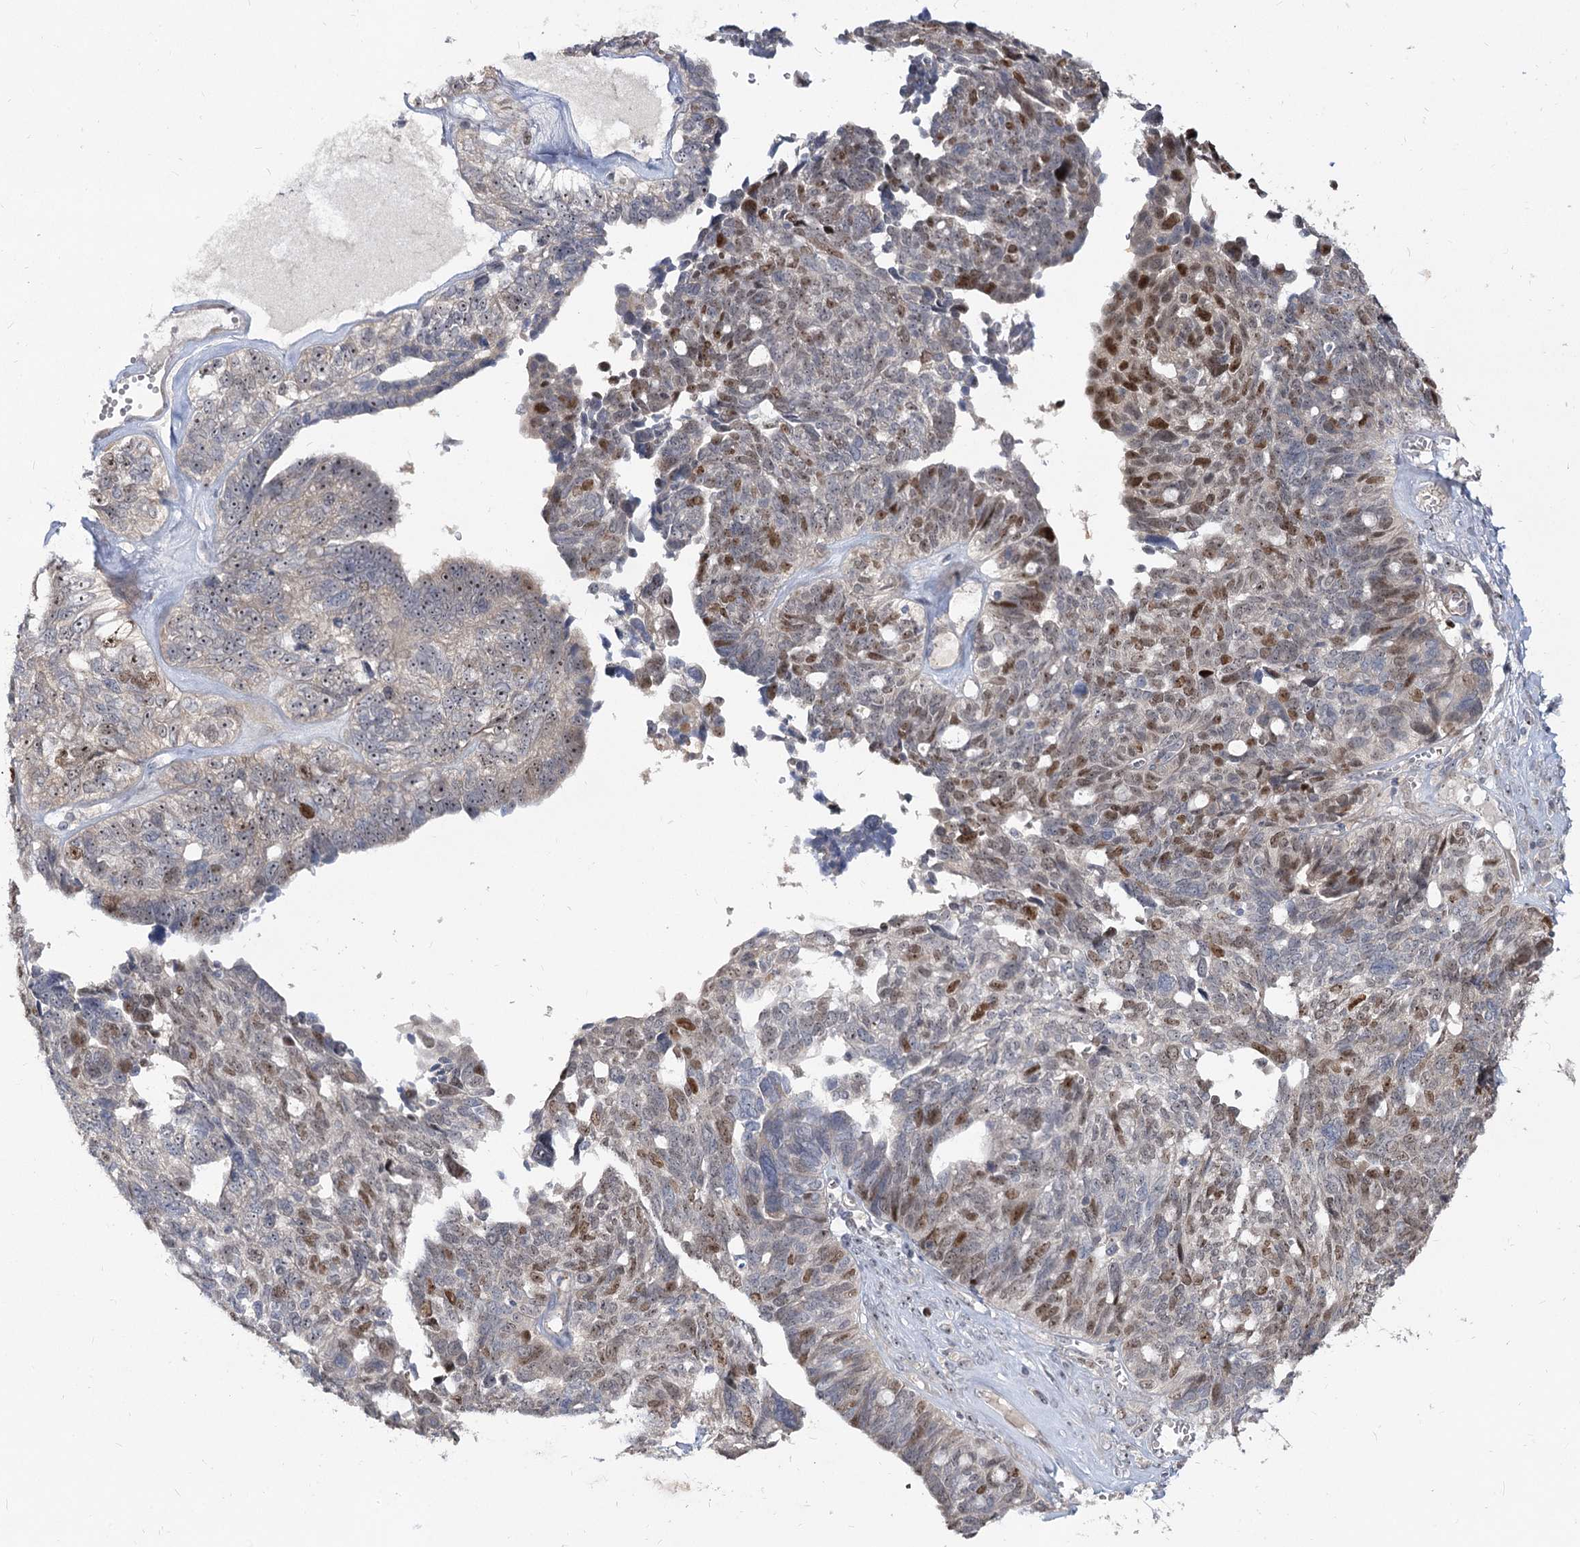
{"staining": {"intensity": "moderate", "quantity": "25%-75%", "location": "nuclear"}, "tissue": "ovarian cancer", "cell_type": "Tumor cells", "image_type": "cancer", "snomed": [{"axis": "morphology", "description": "Cystadenocarcinoma, serous, NOS"}, {"axis": "topography", "description": "Ovary"}], "caption": "Serous cystadenocarcinoma (ovarian) stained with immunohistochemistry (IHC) reveals moderate nuclear positivity in approximately 25%-75% of tumor cells.", "gene": "PIK3C2A", "patient": {"sex": "female", "age": 79}}